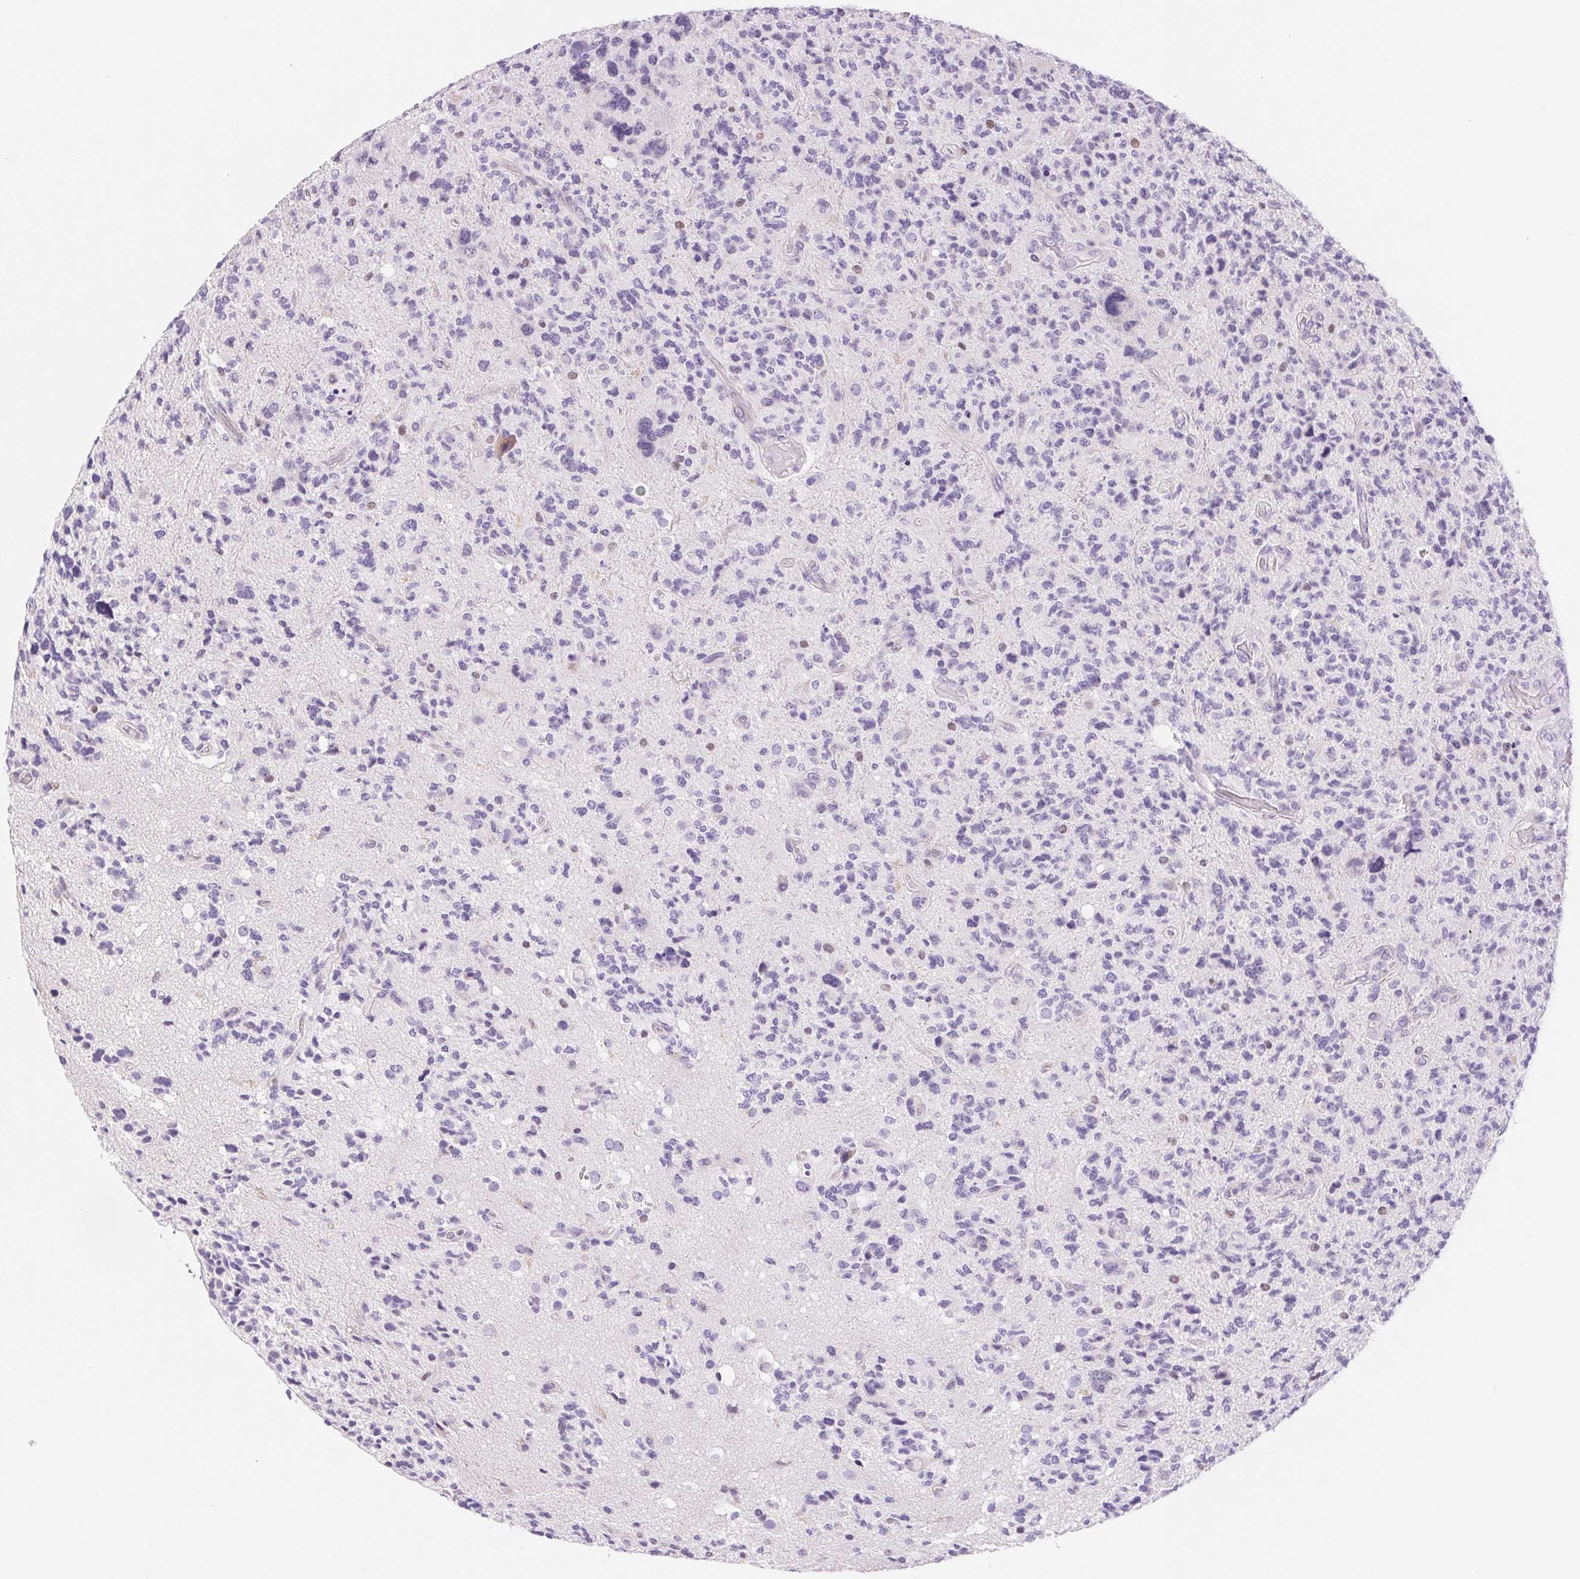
{"staining": {"intensity": "negative", "quantity": "none", "location": "none"}, "tissue": "glioma", "cell_type": "Tumor cells", "image_type": "cancer", "snomed": [{"axis": "morphology", "description": "Glioma, malignant, High grade"}, {"axis": "topography", "description": "Brain"}], "caption": "An image of glioma stained for a protein demonstrates no brown staining in tumor cells.", "gene": "ASGR2", "patient": {"sex": "female", "age": 71}}